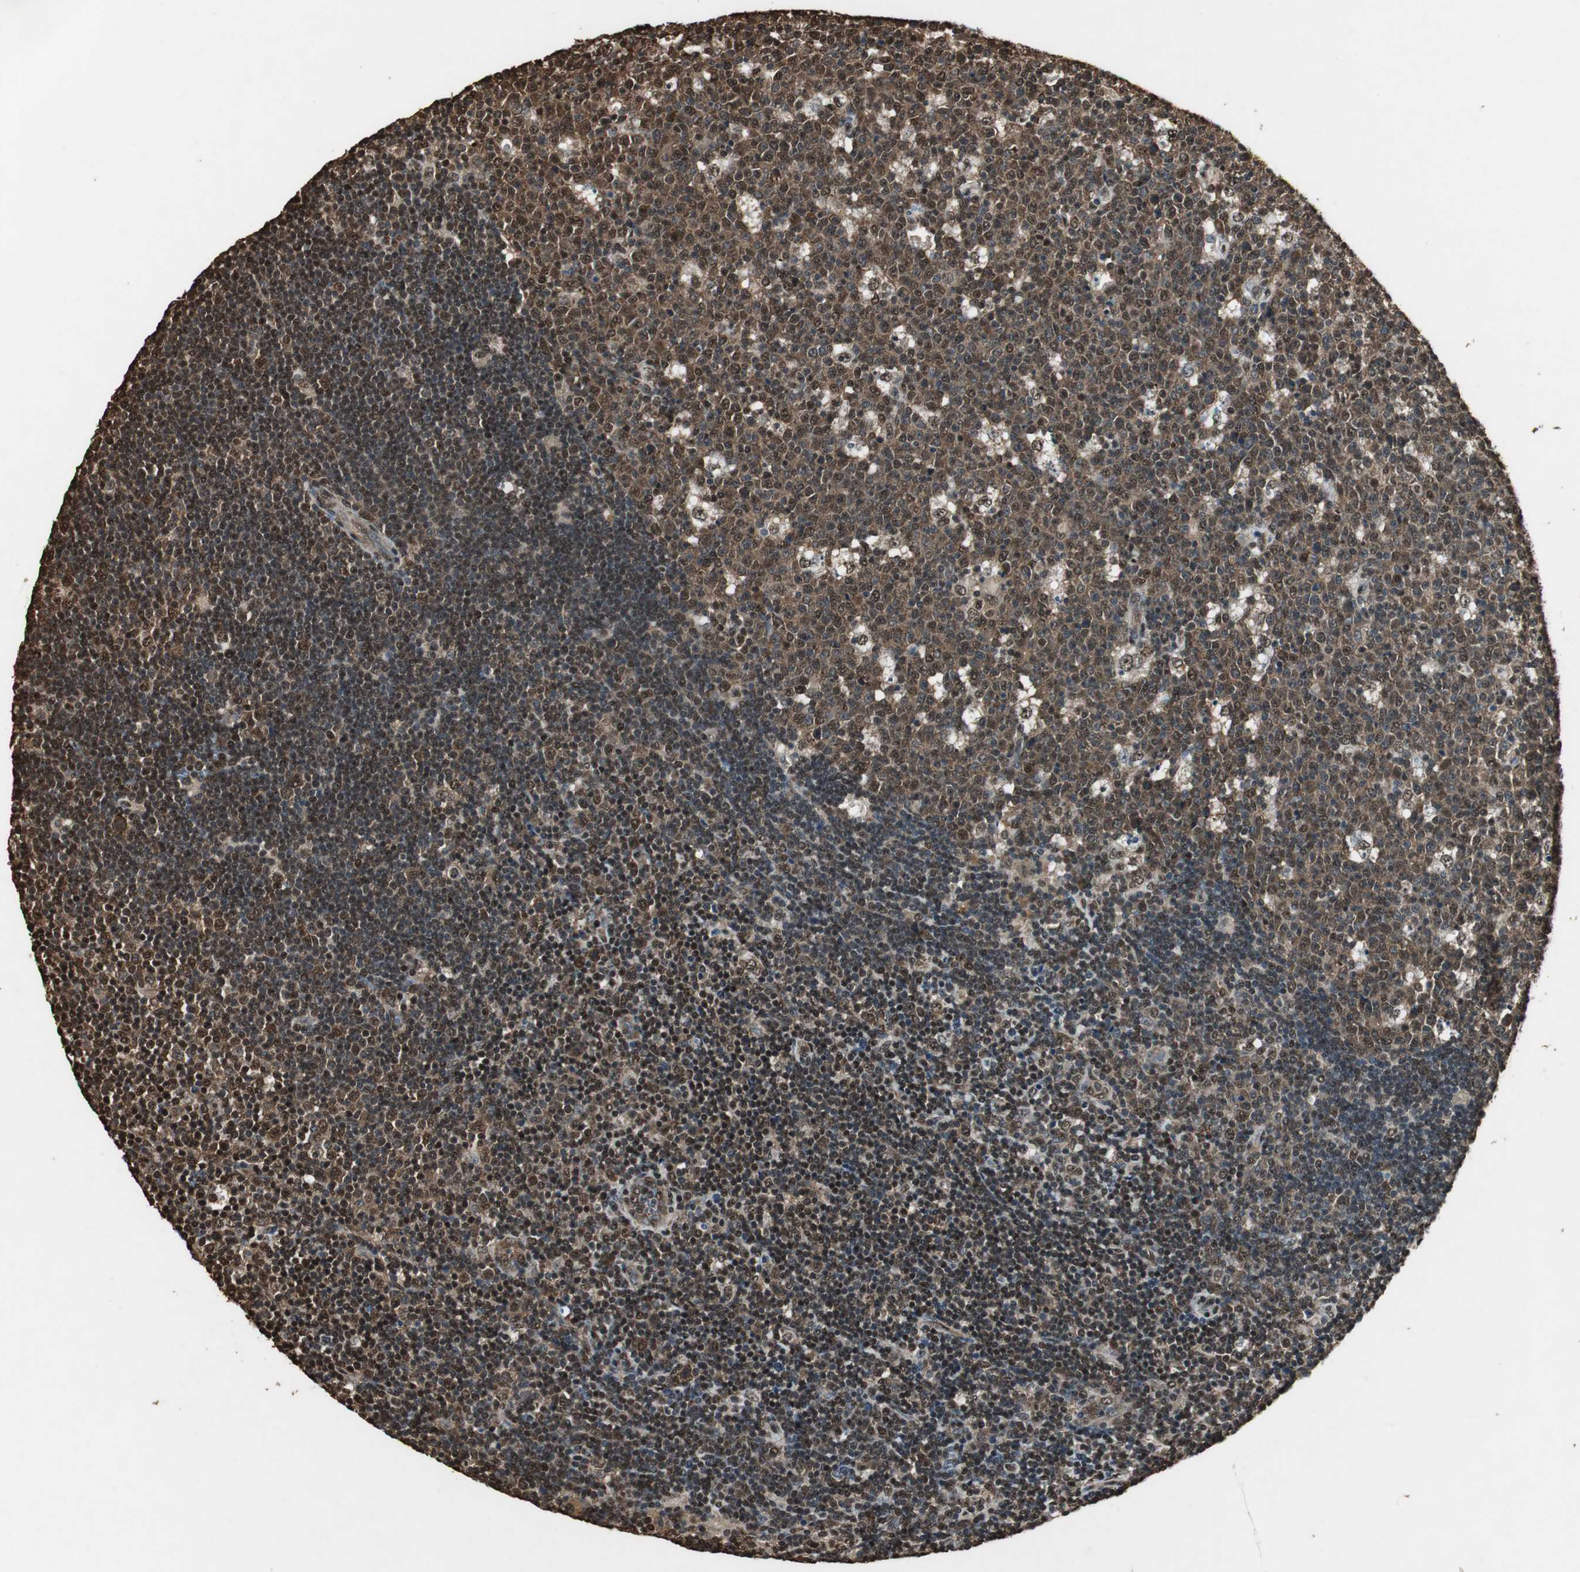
{"staining": {"intensity": "strong", "quantity": ">75%", "location": "cytoplasmic/membranous,nuclear"}, "tissue": "lymph node", "cell_type": "Germinal center cells", "image_type": "normal", "snomed": [{"axis": "morphology", "description": "Normal tissue, NOS"}, {"axis": "topography", "description": "Lymph node"}, {"axis": "topography", "description": "Salivary gland"}], "caption": "Immunohistochemical staining of benign lymph node exhibits >75% levels of strong cytoplasmic/membranous,nuclear protein staining in approximately >75% of germinal center cells. The staining is performed using DAB (3,3'-diaminobenzidine) brown chromogen to label protein expression. The nuclei are counter-stained blue using hematoxylin.", "gene": "PPP1R13B", "patient": {"sex": "male", "age": 8}}